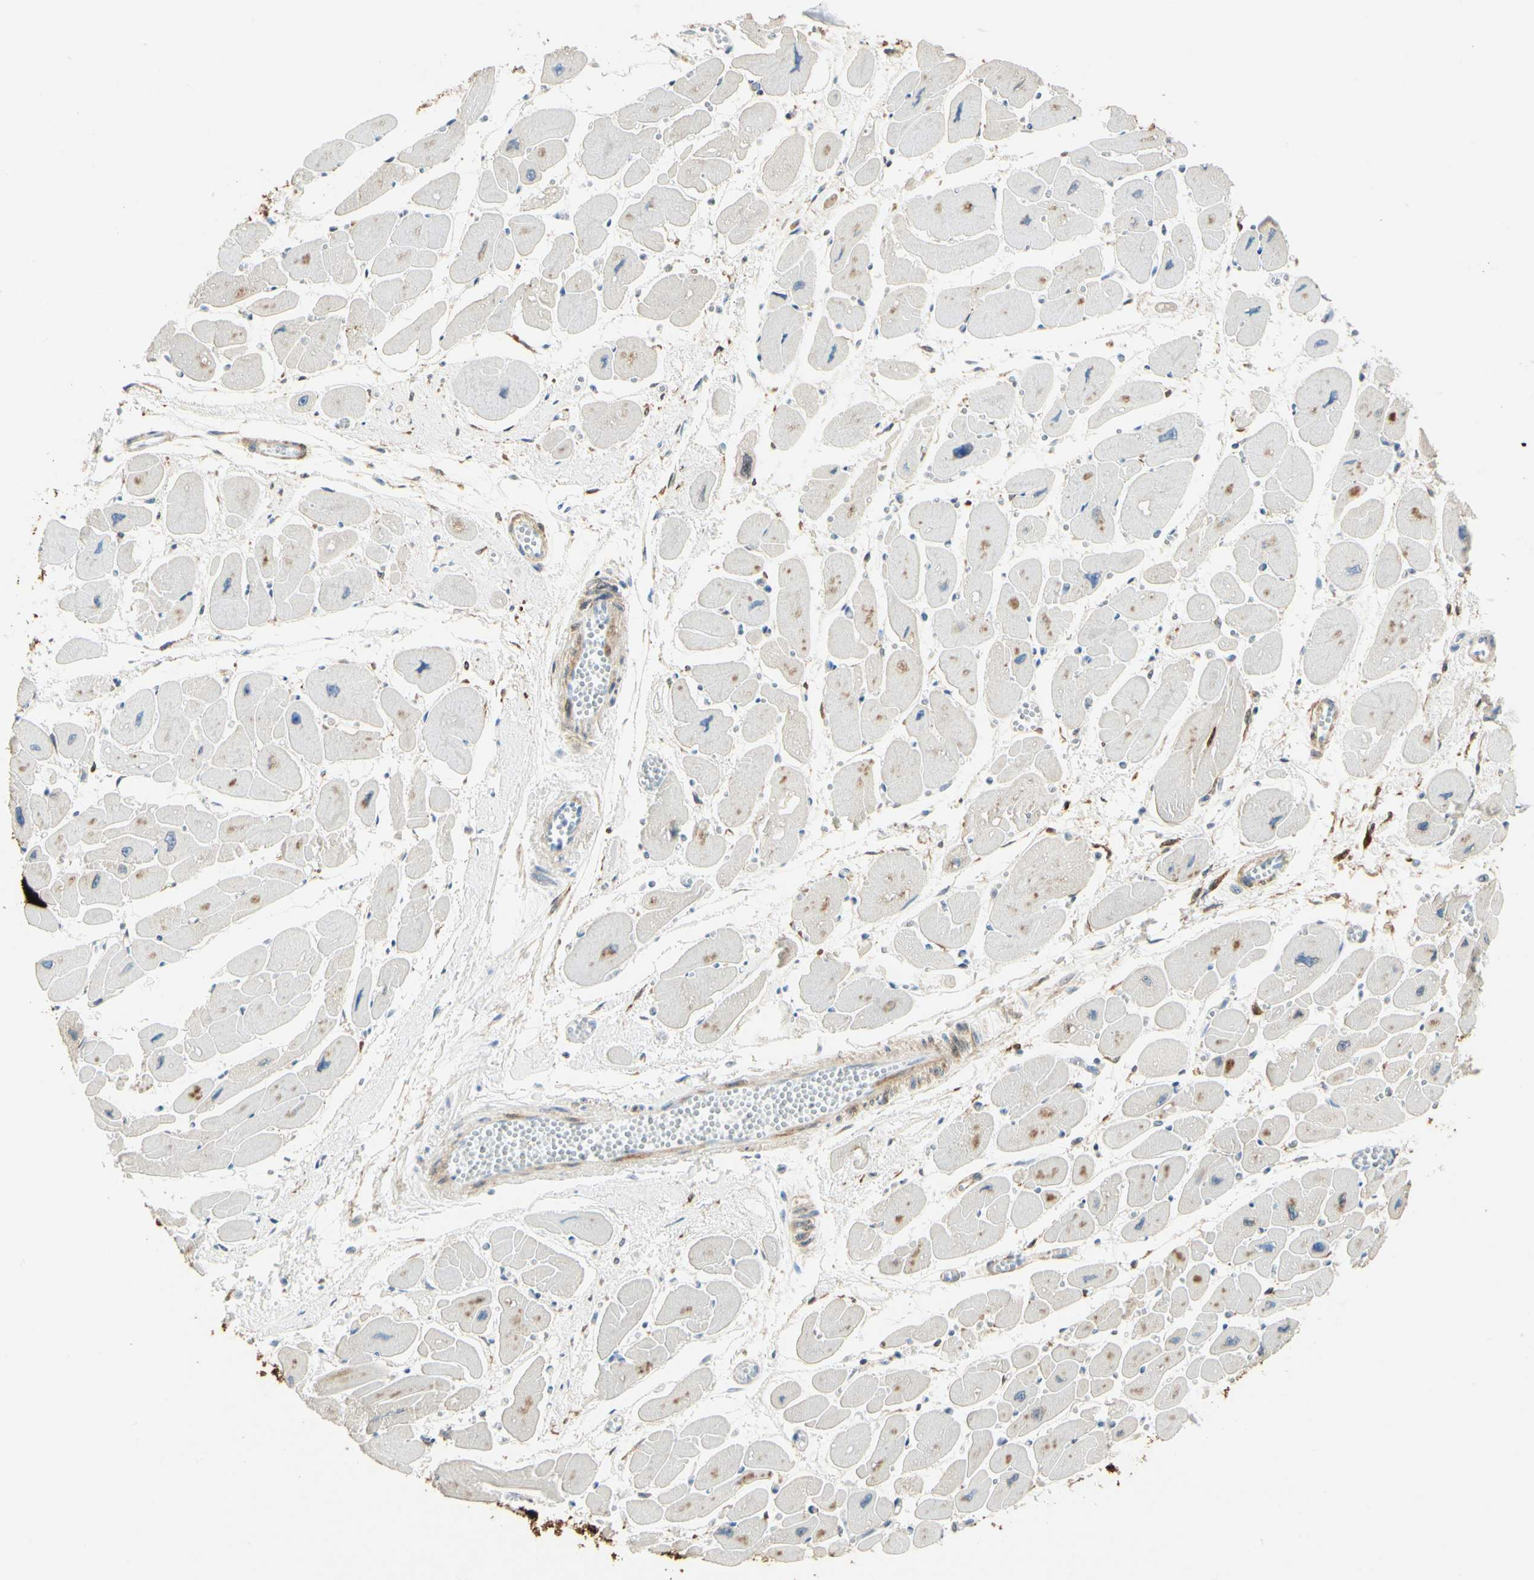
{"staining": {"intensity": "weak", "quantity": "25%-75%", "location": "cytoplasmic/membranous"}, "tissue": "heart muscle", "cell_type": "Cardiomyocytes", "image_type": "normal", "snomed": [{"axis": "morphology", "description": "Normal tissue, NOS"}, {"axis": "topography", "description": "Heart"}], "caption": "Human heart muscle stained for a protein (brown) reveals weak cytoplasmic/membranous positive expression in approximately 25%-75% of cardiomyocytes.", "gene": "AMPH", "patient": {"sex": "female", "age": 54}}